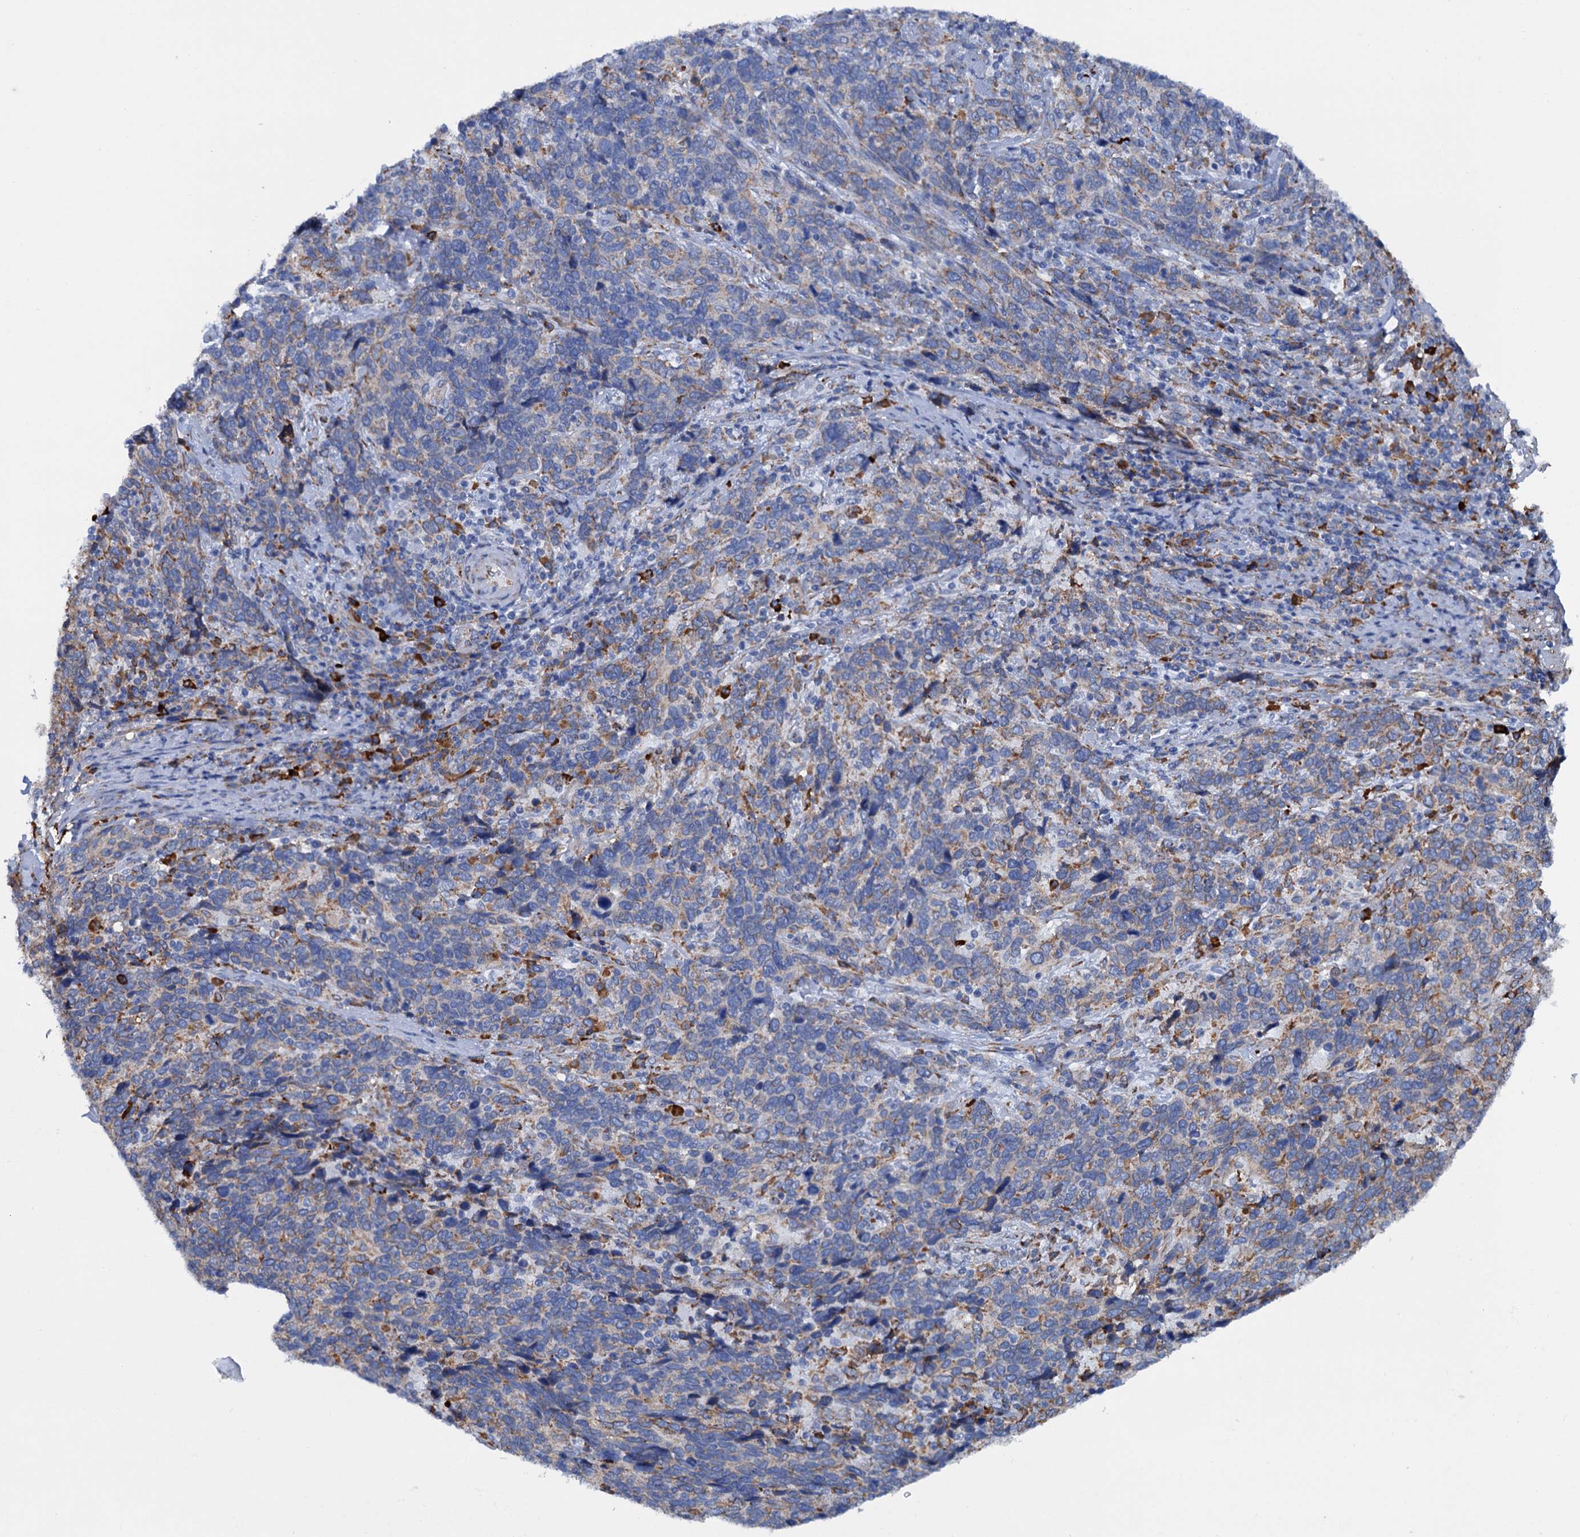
{"staining": {"intensity": "weak", "quantity": "25%-75%", "location": "cytoplasmic/membranous"}, "tissue": "cervical cancer", "cell_type": "Tumor cells", "image_type": "cancer", "snomed": [{"axis": "morphology", "description": "Squamous cell carcinoma, NOS"}, {"axis": "topography", "description": "Cervix"}], "caption": "Brown immunohistochemical staining in cervical squamous cell carcinoma shows weak cytoplasmic/membranous positivity in about 25%-75% of tumor cells. The staining was performed using DAB (3,3'-diaminobenzidine), with brown indicating positive protein expression. Nuclei are stained blue with hematoxylin.", "gene": "SHE", "patient": {"sex": "female", "age": 41}}